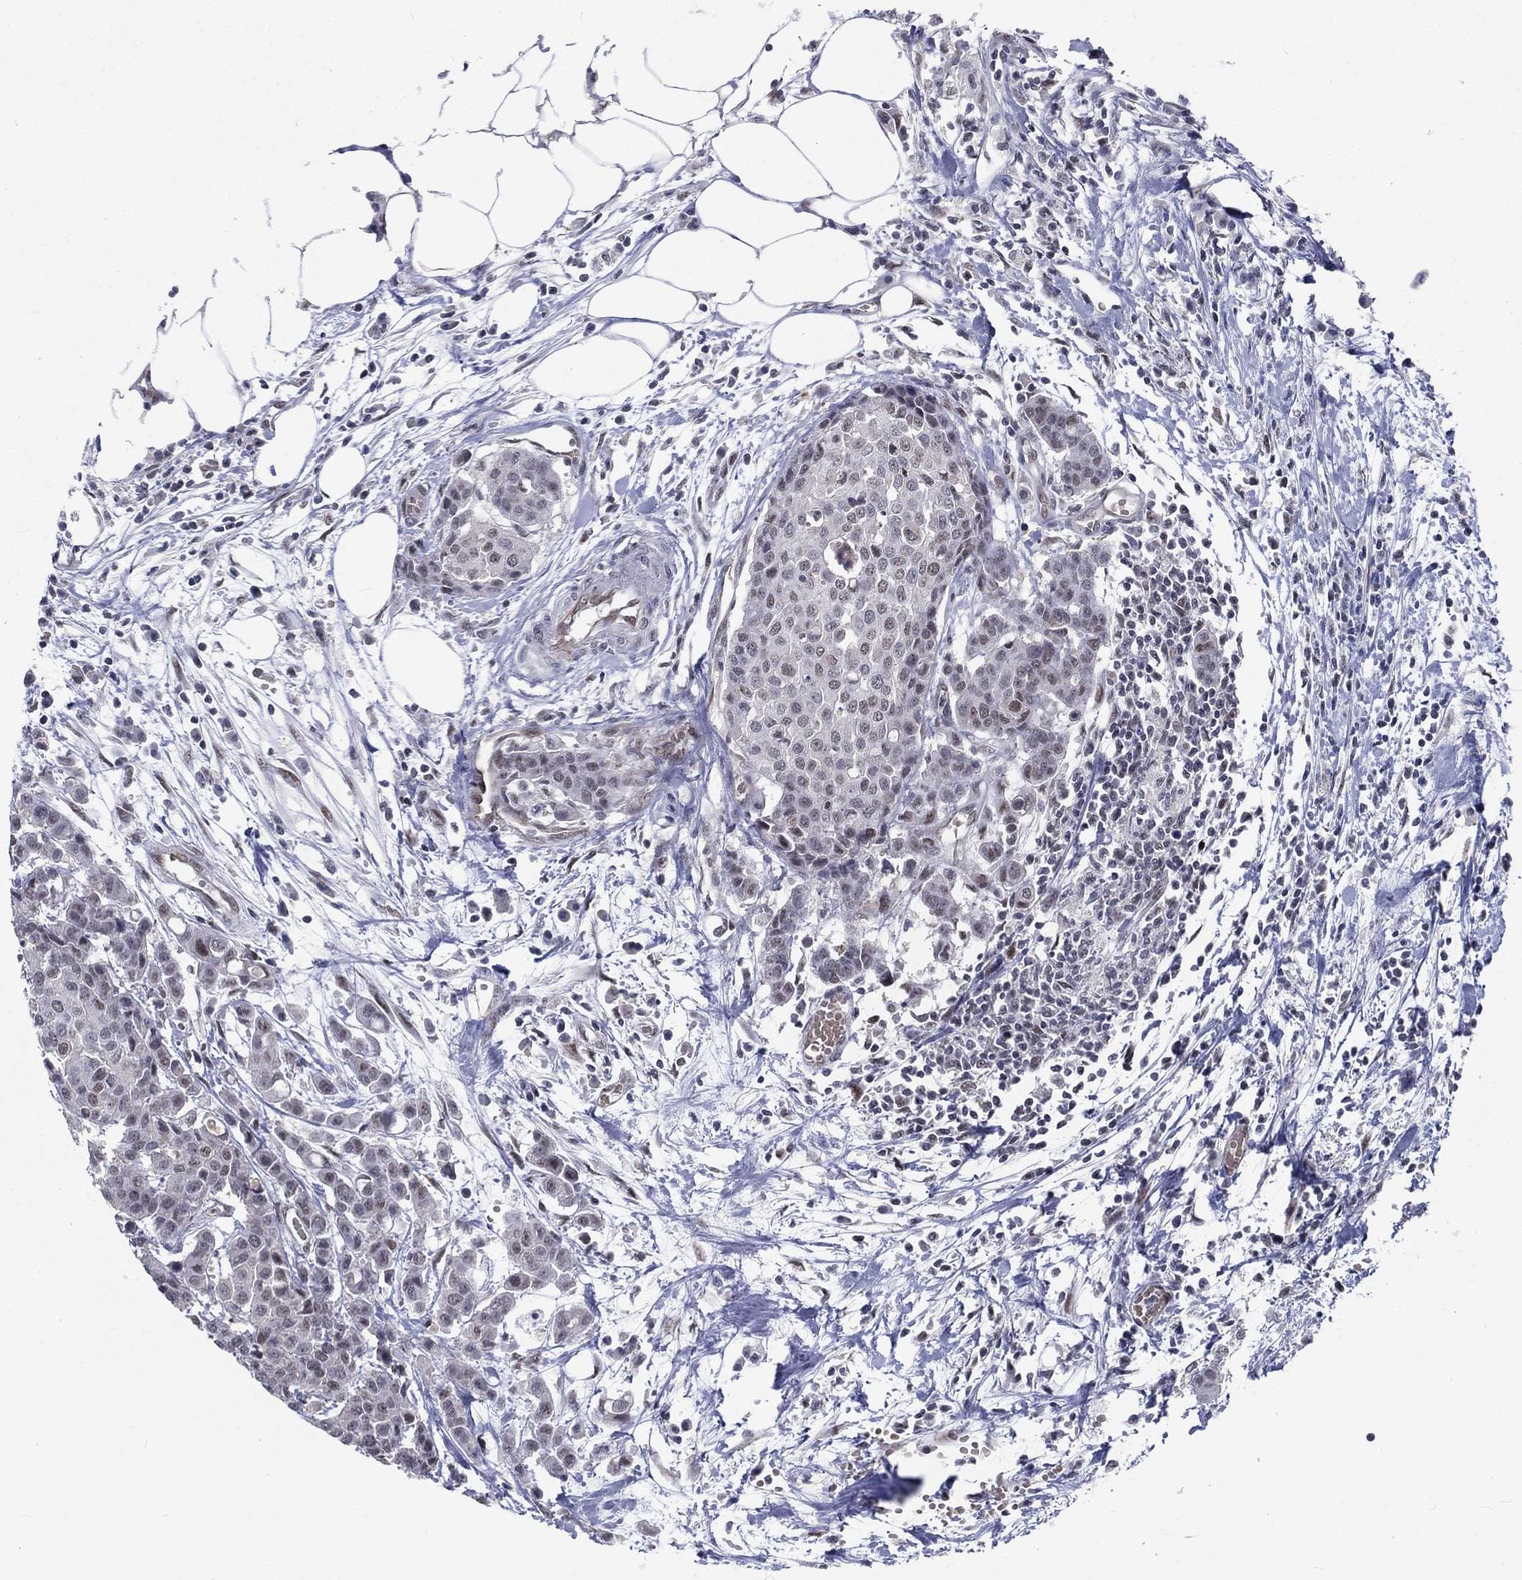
{"staining": {"intensity": "negative", "quantity": "none", "location": "none"}, "tissue": "carcinoid", "cell_type": "Tumor cells", "image_type": "cancer", "snomed": [{"axis": "morphology", "description": "Carcinoid, malignant, NOS"}, {"axis": "topography", "description": "Colon"}], "caption": "Tumor cells show no significant protein staining in malignant carcinoid. The staining was performed using DAB (3,3'-diaminobenzidine) to visualize the protein expression in brown, while the nuclei were stained in blue with hematoxylin (Magnification: 20x).", "gene": "ZBED1", "patient": {"sex": "male", "age": 81}}